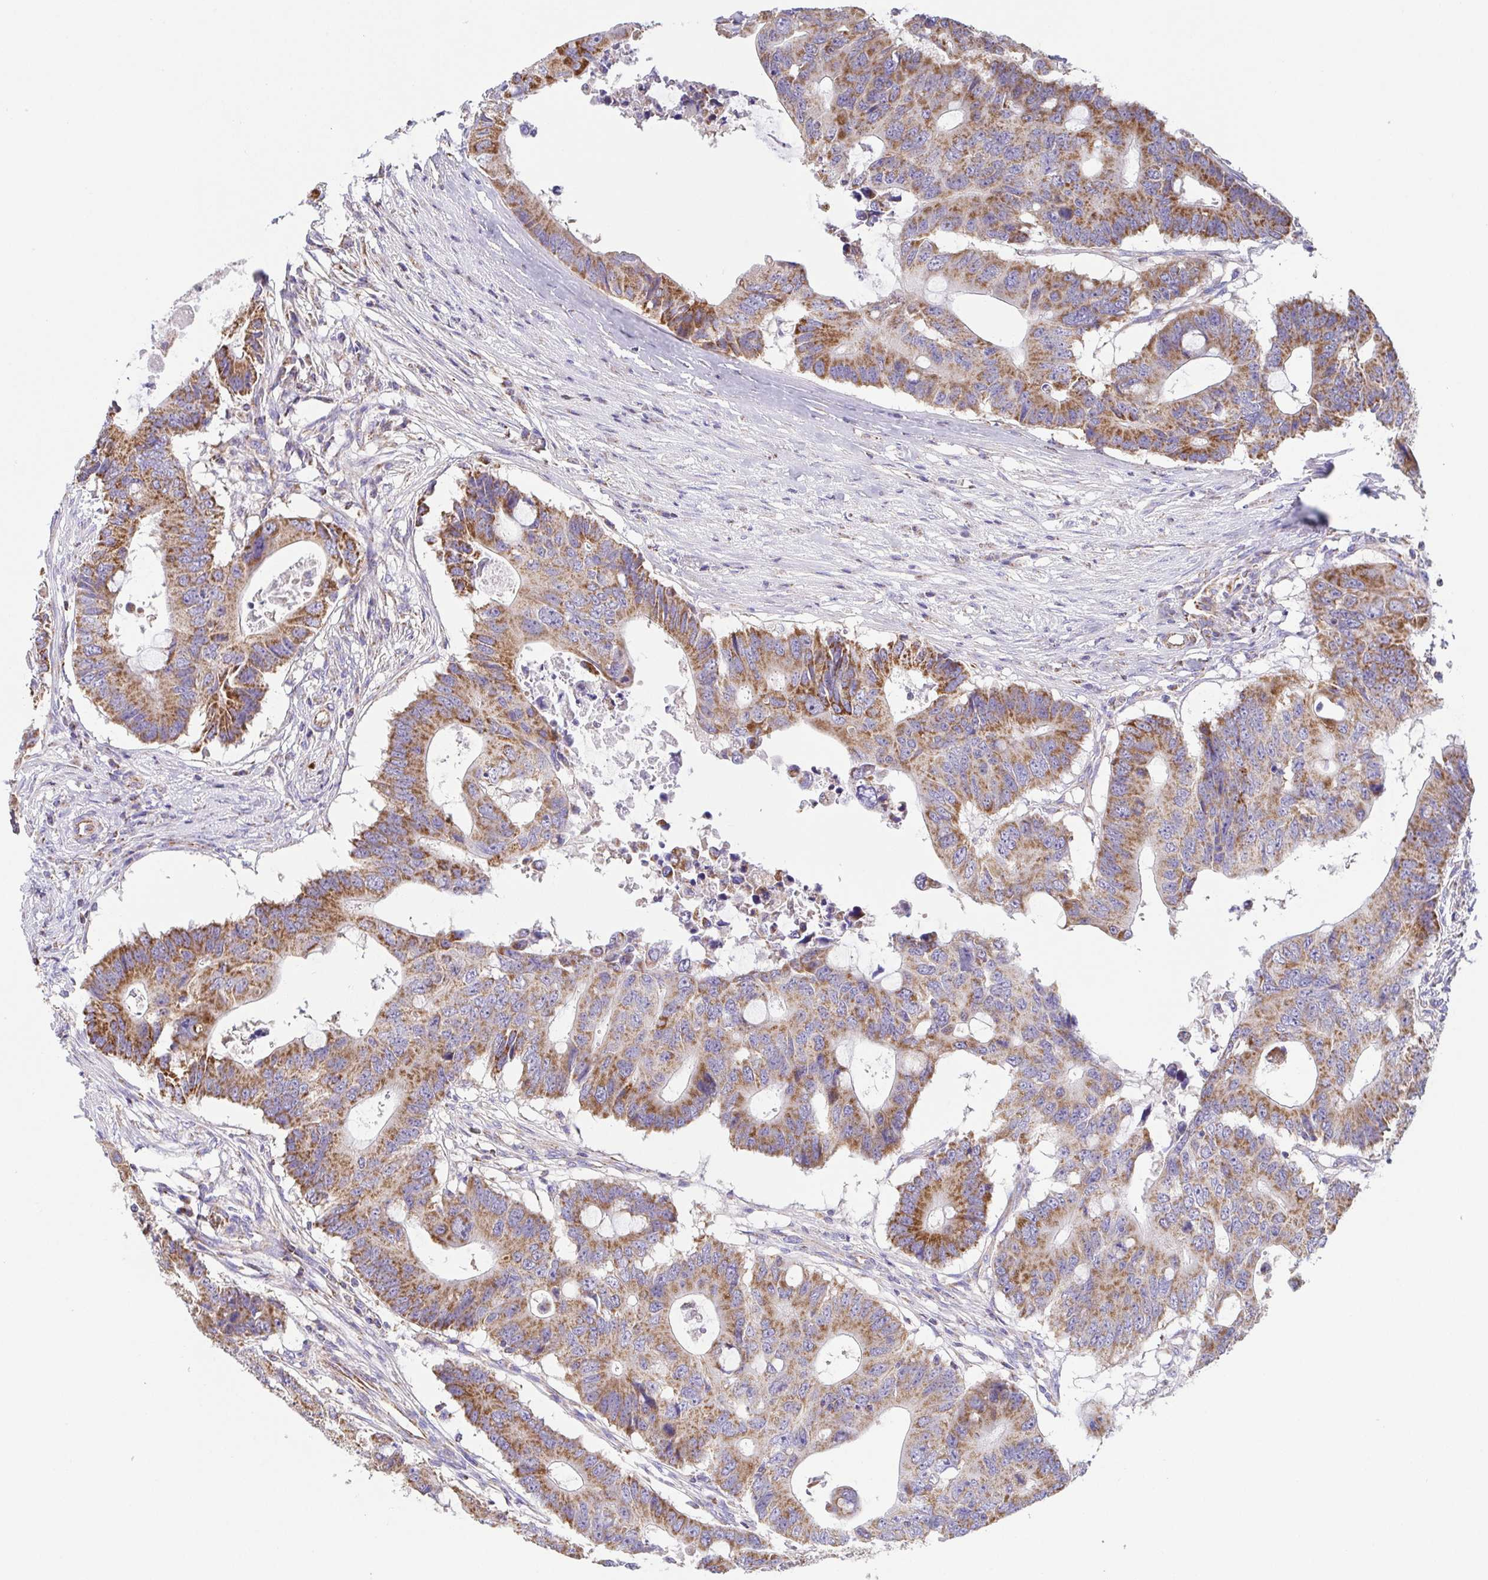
{"staining": {"intensity": "moderate", "quantity": ">75%", "location": "cytoplasmic/membranous"}, "tissue": "colorectal cancer", "cell_type": "Tumor cells", "image_type": "cancer", "snomed": [{"axis": "morphology", "description": "Adenocarcinoma, NOS"}, {"axis": "topography", "description": "Colon"}], "caption": "Colorectal cancer (adenocarcinoma) was stained to show a protein in brown. There is medium levels of moderate cytoplasmic/membranous staining in about >75% of tumor cells. The protein of interest is stained brown, and the nuclei are stained in blue (DAB (3,3'-diaminobenzidine) IHC with brightfield microscopy, high magnification).", "gene": "GINM1", "patient": {"sex": "male", "age": 71}}